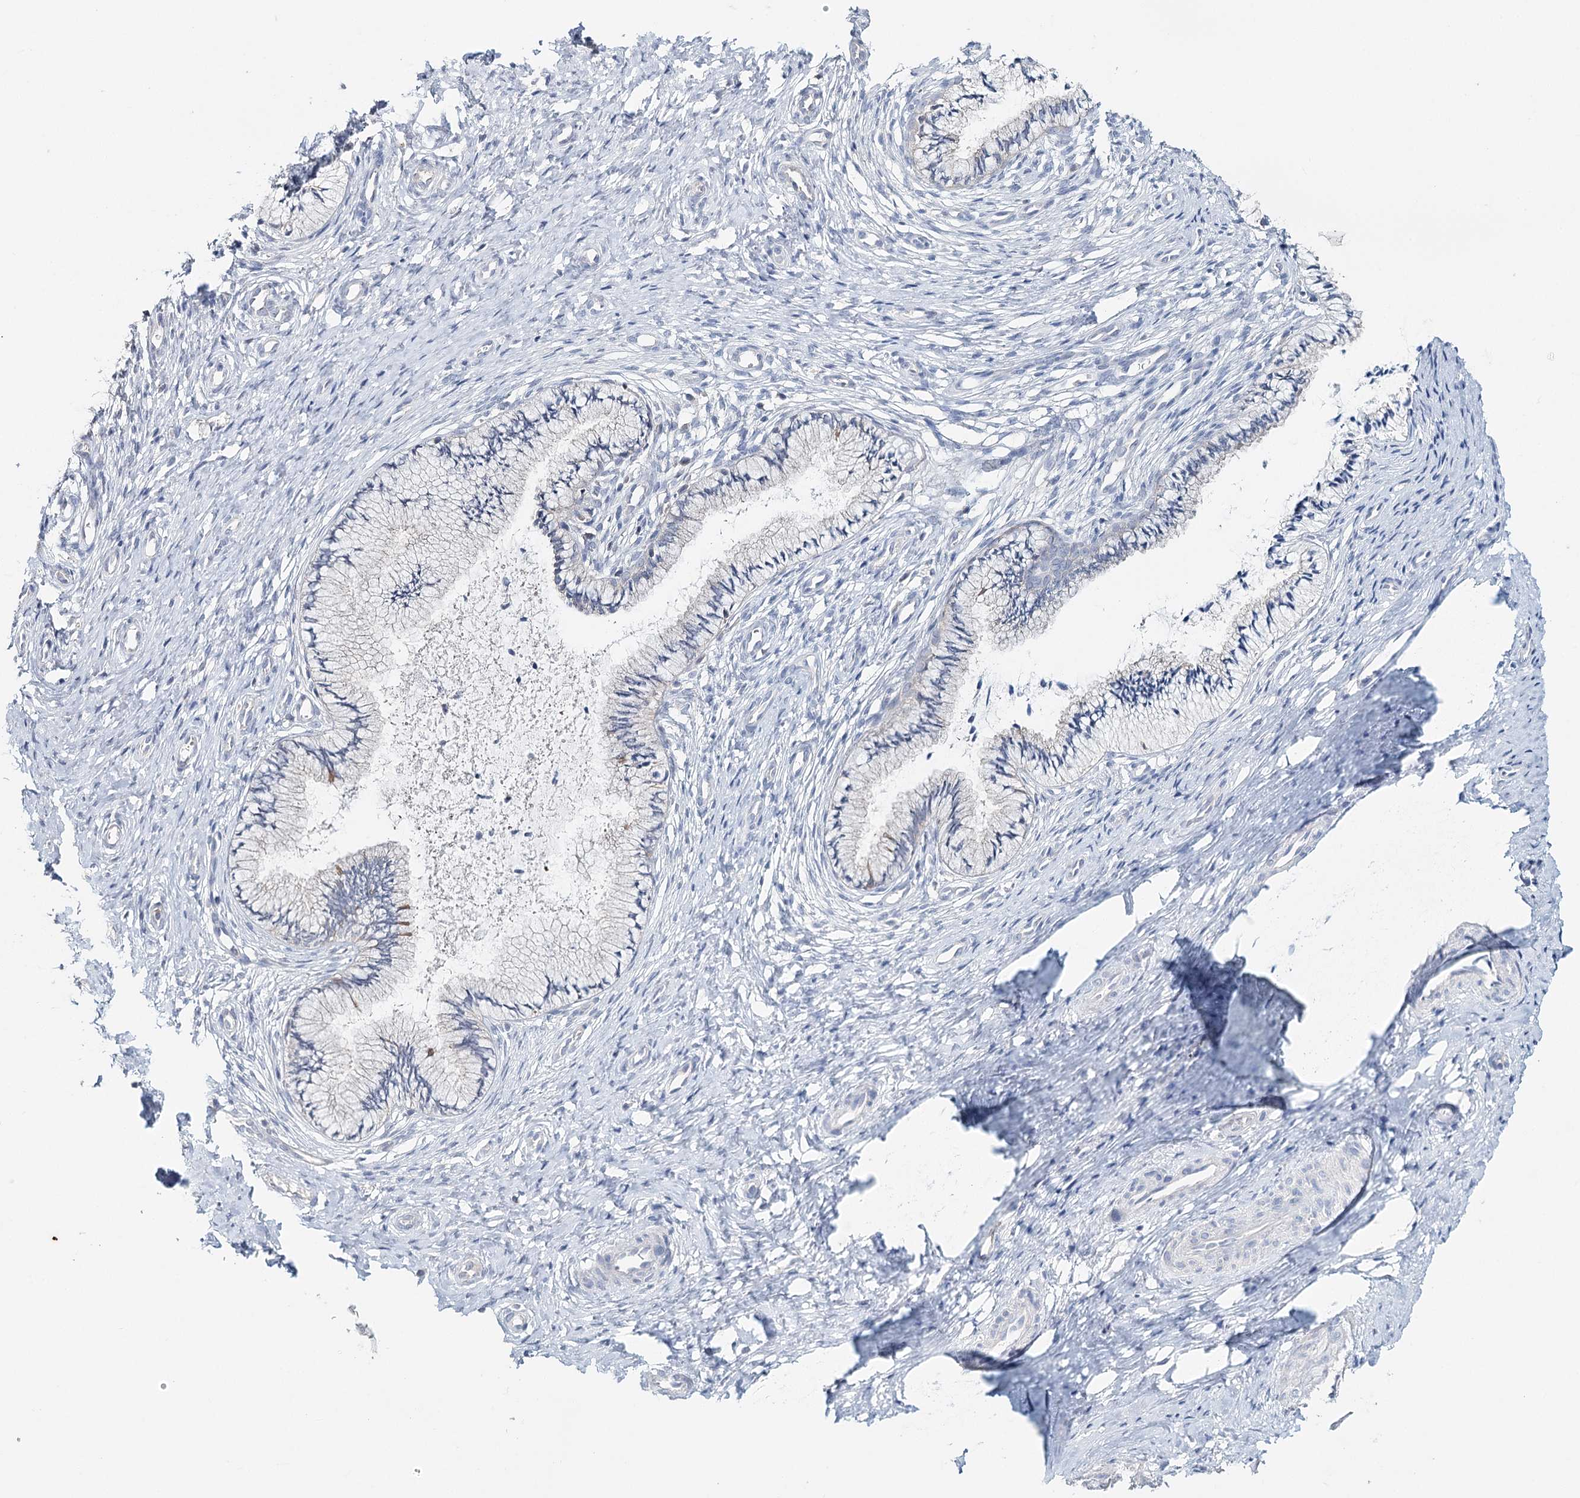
{"staining": {"intensity": "negative", "quantity": "none", "location": "none"}, "tissue": "cervix", "cell_type": "Glandular cells", "image_type": "normal", "snomed": [{"axis": "morphology", "description": "Normal tissue, NOS"}, {"axis": "topography", "description": "Cervix"}], "caption": "Glandular cells are negative for protein expression in unremarkable human cervix. (DAB (3,3'-diaminobenzidine) immunohistochemistry with hematoxylin counter stain).", "gene": "DAPK1", "patient": {"sex": "female", "age": 36}}